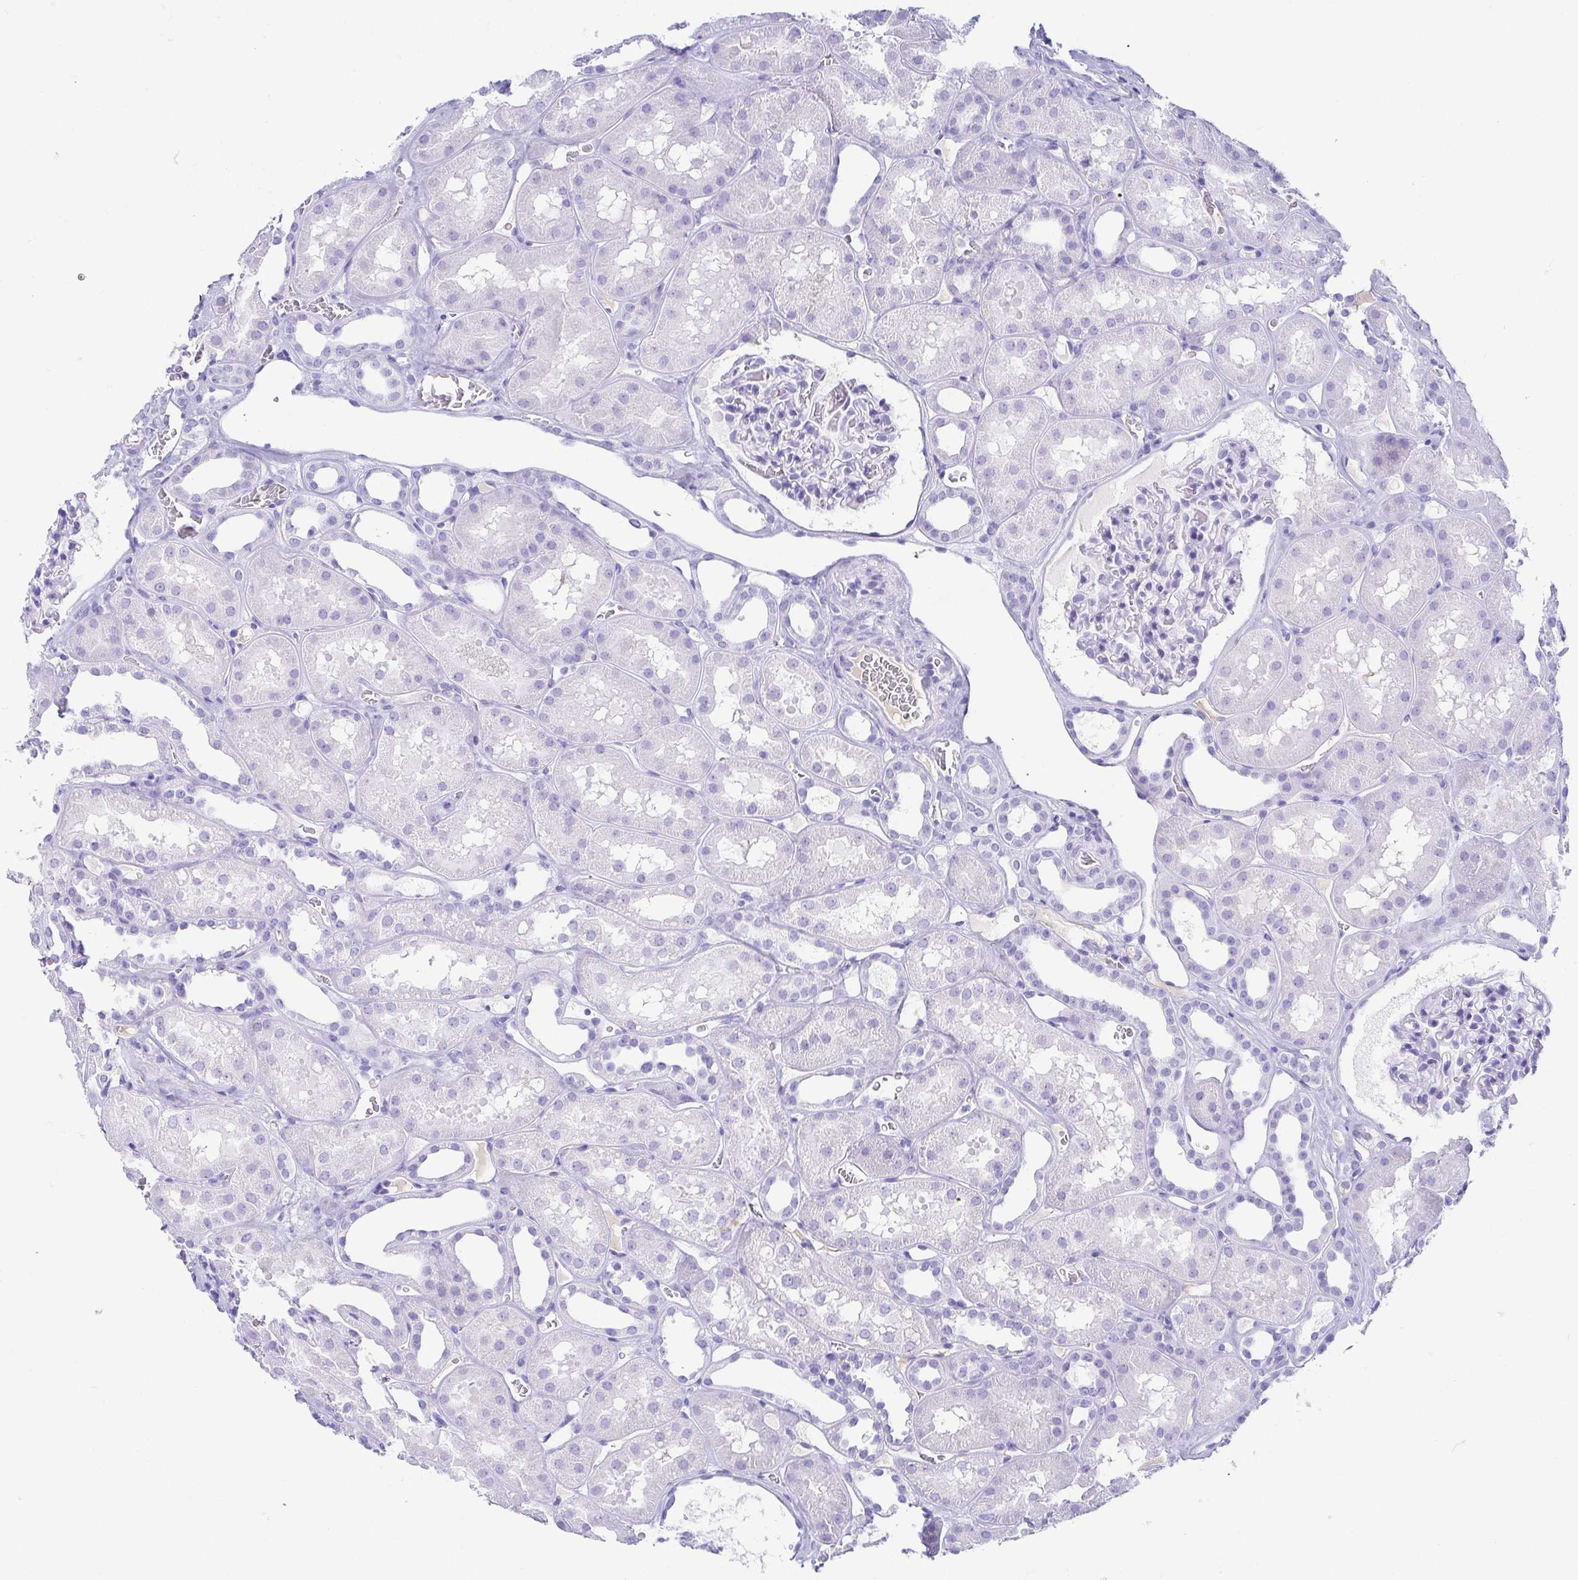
{"staining": {"intensity": "negative", "quantity": "none", "location": "none"}, "tissue": "kidney", "cell_type": "Cells in glomeruli", "image_type": "normal", "snomed": [{"axis": "morphology", "description": "Normal tissue, NOS"}, {"axis": "topography", "description": "Kidney"}], "caption": "A high-resolution photomicrograph shows IHC staining of normal kidney, which shows no significant staining in cells in glomeruli.", "gene": "GKN1", "patient": {"sex": "female", "age": 41}}